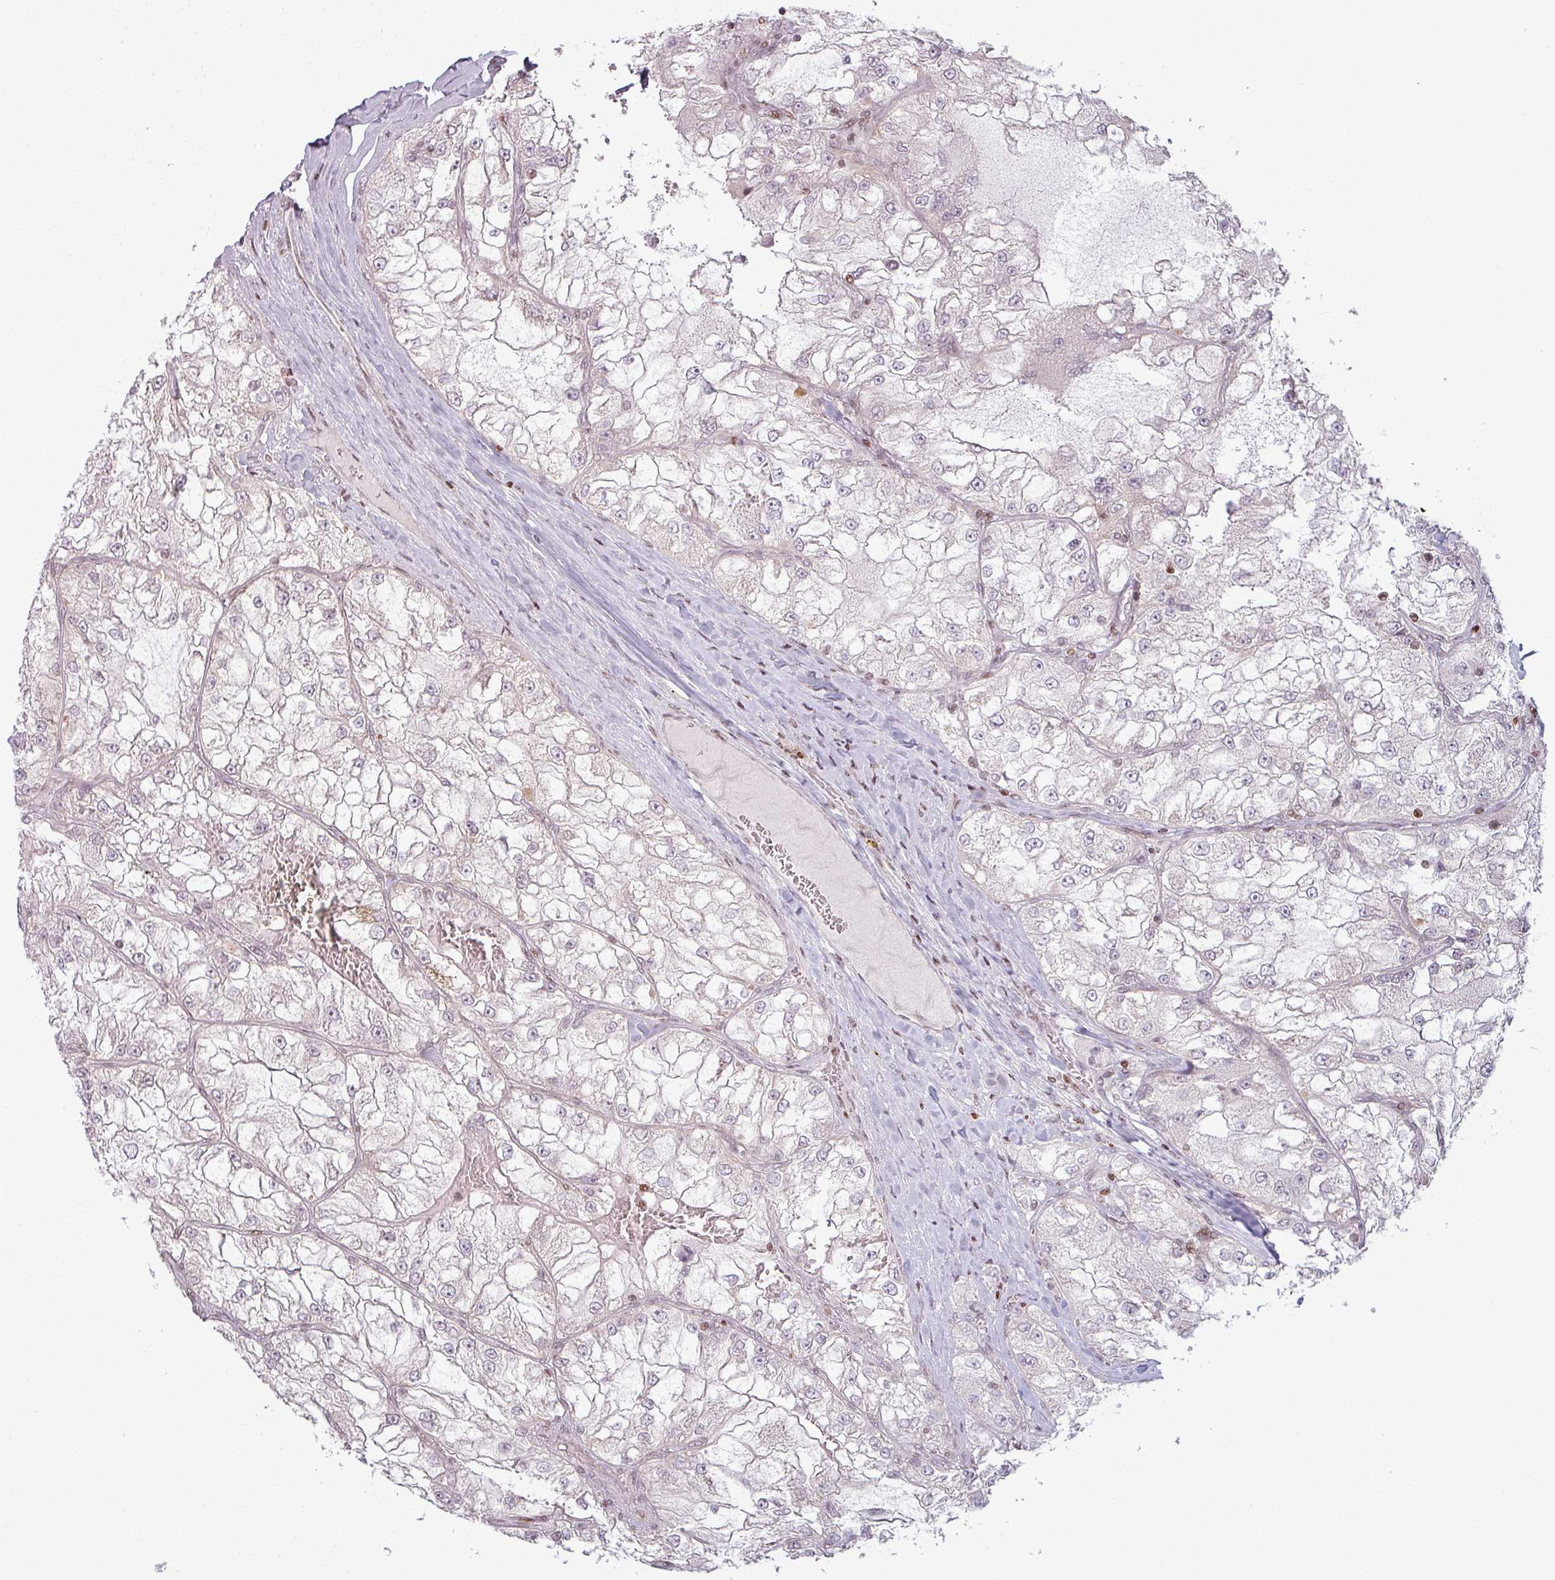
{"staining": {"intensity": "negative", "quantity": "none", "location": "none"}, "tissue": "renal cancer", "cell_type": "Tumor cells", "image_type": "cancer", "snomed": [{"axis": "morphology", "description": "Adenocarcinoma, NOS"}, {"axis": "topography", "description": "Kidney"}], "caption": "This is a histopathology image of immunohistochemistry staining of renal cancer, which shows no staining in tumor cells. (Stains: DAB (3,3'-diaminobenzidine) immunohistochemistry with hematoxylin counter stain, Microscopy: brightfield microscopy at high magnification).", "gene": "NCOR1", "patient": {"sex": "female", "age": 72}}